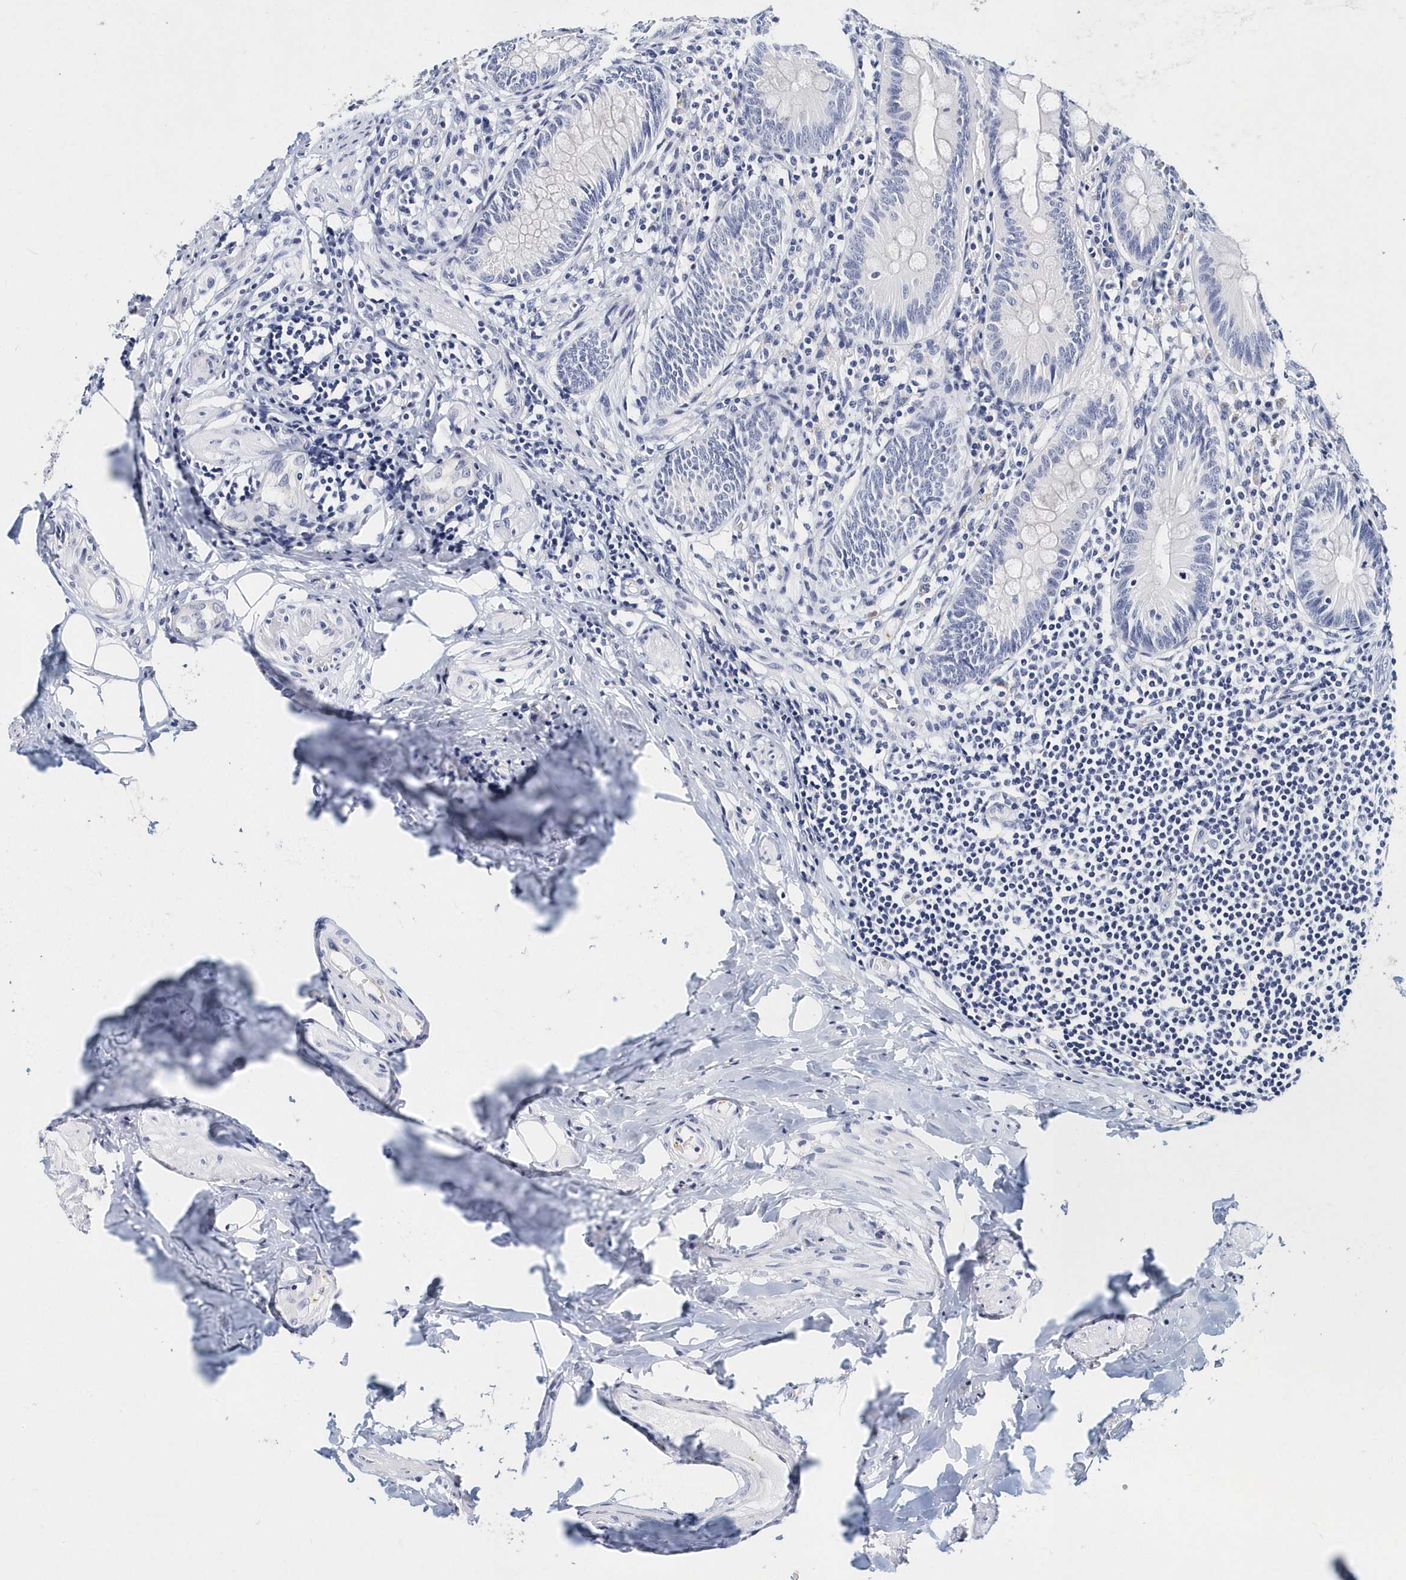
{"staining": {"intensity": "negative", "quantity": "none", "location": "none"}, "tissue": "appendix", "cell_type": "Glandular cells", "image_type": "normal", "snomed": [{"axis": "morphology", "description": "Normal tissue, NOS"}, {"axis": "topography", "description": "Appendix"}], "caption": "This is a image of immunohistochemistry staining of unremarkable appendix, which shows no expression in glandular cells.", "gene": "ITGA2B", "patient": {"sex": "female", "age": 62}}